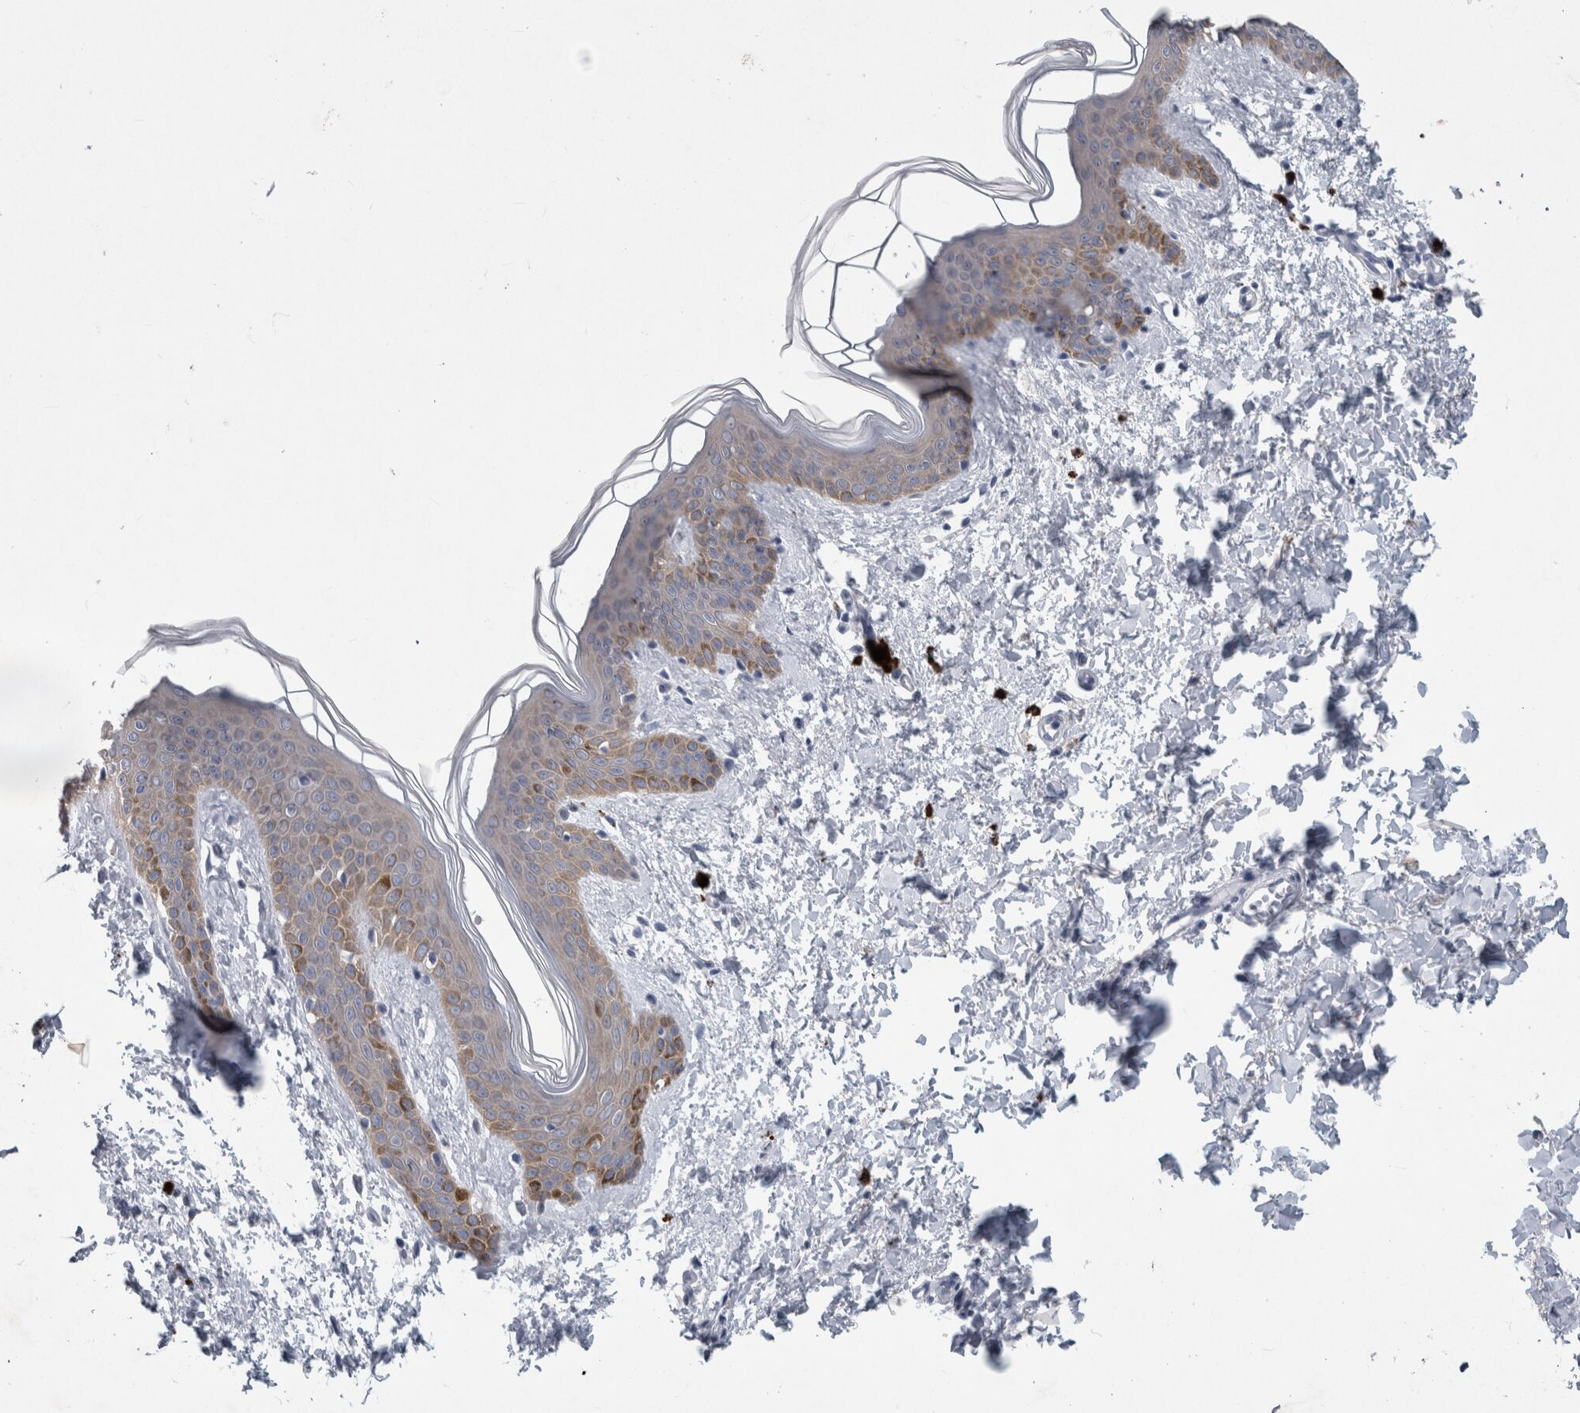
{"staining": {"intensity": "negative", "quantity": "none", "location": "none"}, "tissue": "skin", "cell_type": "Fibroblasts", "image_type": "normal", "snomed": [{"axis": "morphology", "description": "Normal tissue, NOS"}, {"axis": "topography", "description": "Skin"}], "caption": "Fibroblasts are negative for protein expression in benign human skin. (DAB (3,3'-diaminobenzidine) IHC visualized using brightfield microscopy, high magnification).", "gene": "FAM83H", "patient": {"sex": "female", "age": 46}}